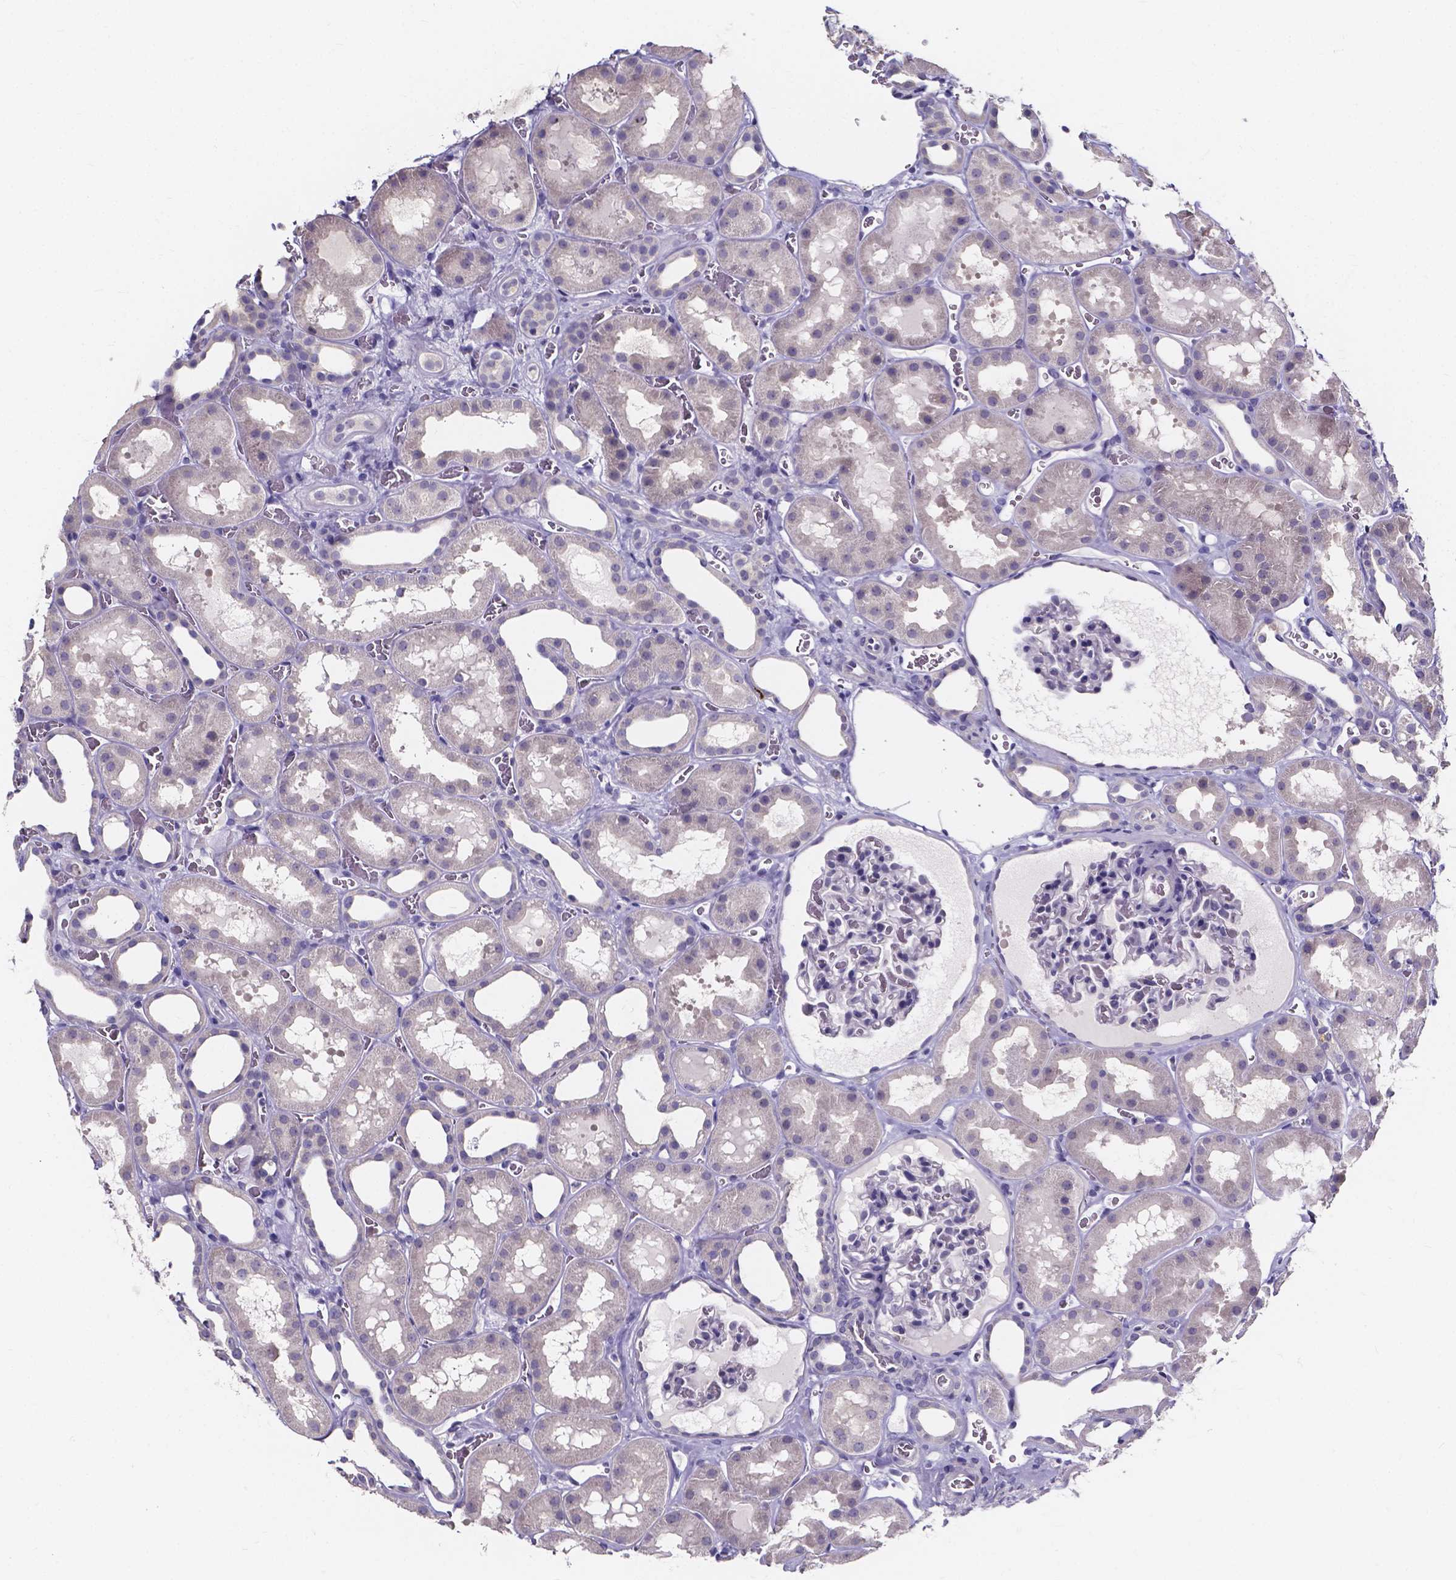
{"staining": {"intensity": "negative", "quantity": "none", "location": "none"}, "tissue": "kidney", "cell_type": "Cells in glomeruli", "image_type": "normal", "snomed": [{"axis": "morphology", "description": "Normal tissue, NOS"}, {"axis": "topography", "description": "Kidney"}], "caption": "This is an IHC photomicrograph of normal human kidney. There is no expression in cells in glomeruli.", "gene": "SPOCD1", "patient": {"sex": "female", "age": 41}}